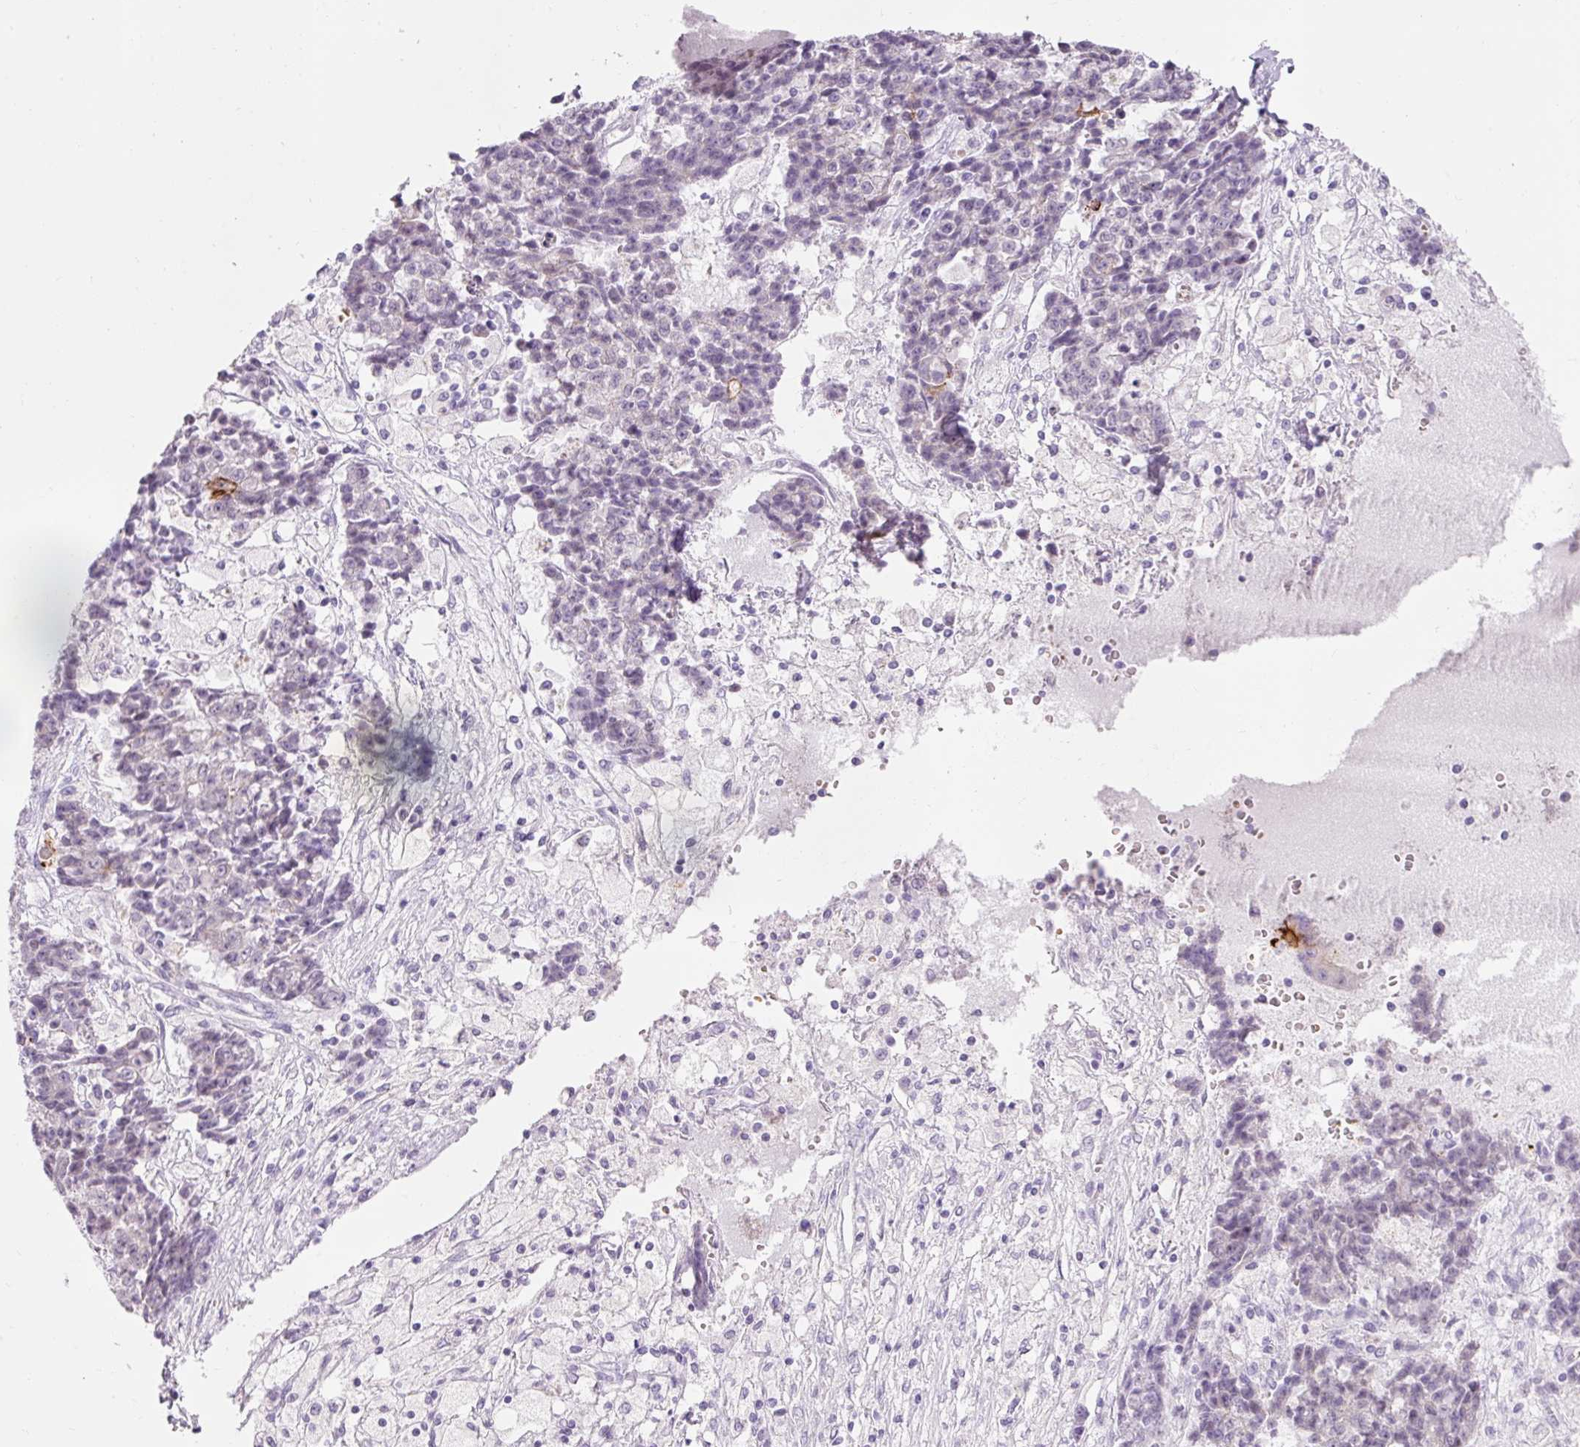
{"staining": {"intensity": "strong", "quantity": "<25%", "location": "cytoplasmic/membranous"}, "tissue": "ovarian cancer", "cell_type": "Tumor cells", "image_type": "cancer", "snomed": [{"axis": "morphology", "description": "Carcinoma, endometroid"}, {"axis": "topography", "description": "Ovary"}], "caption": "The image shows staining of ovarian cancer (endometroid carcinoma), revealing strong cytoplasmic/membranous protein expression (brown color) within tumor cells.", "gene": "DHRS11", "patient": {"sex": "female", "age": 42}}